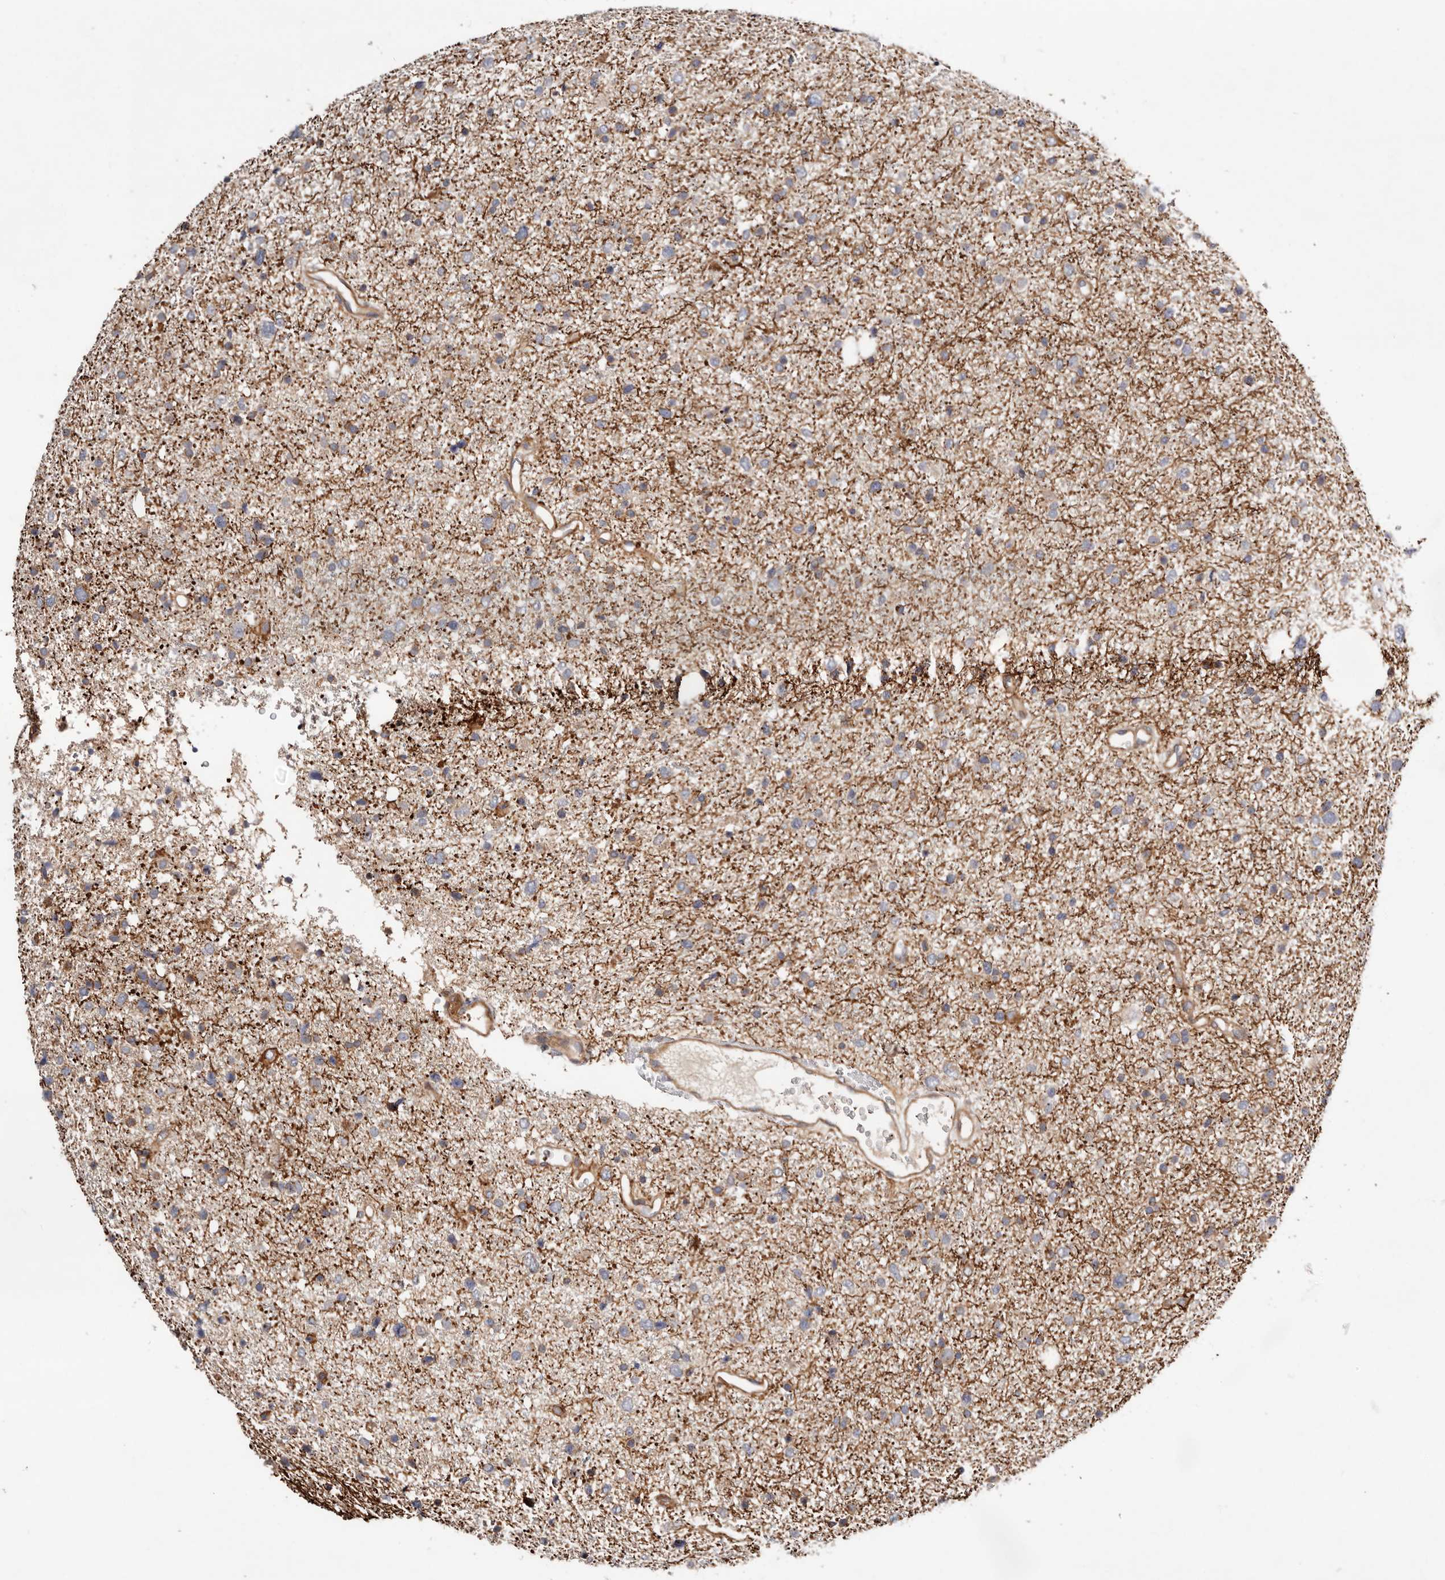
{"staining": {"intensity": "moderate", "quantity": "25%-75%", "location": "cytoplasmic/membranous"}, "tissue": "glioma", "cell_type": "Tumor cells", "image_type": "cancer", "snomed": [{"axis": "morphology", "description": "Glioma, malignant, Low grade"}, {"axis": "topography", "description": "Brain"}], "caption": "There is medium levels of moderate cytoplasmic/membranous staining in tumor cells of glioma, as demonstrated by immunohistochemical staining (brown color).", "gene": "MACF1", "patient": {"sex": "female", "age": 37}}